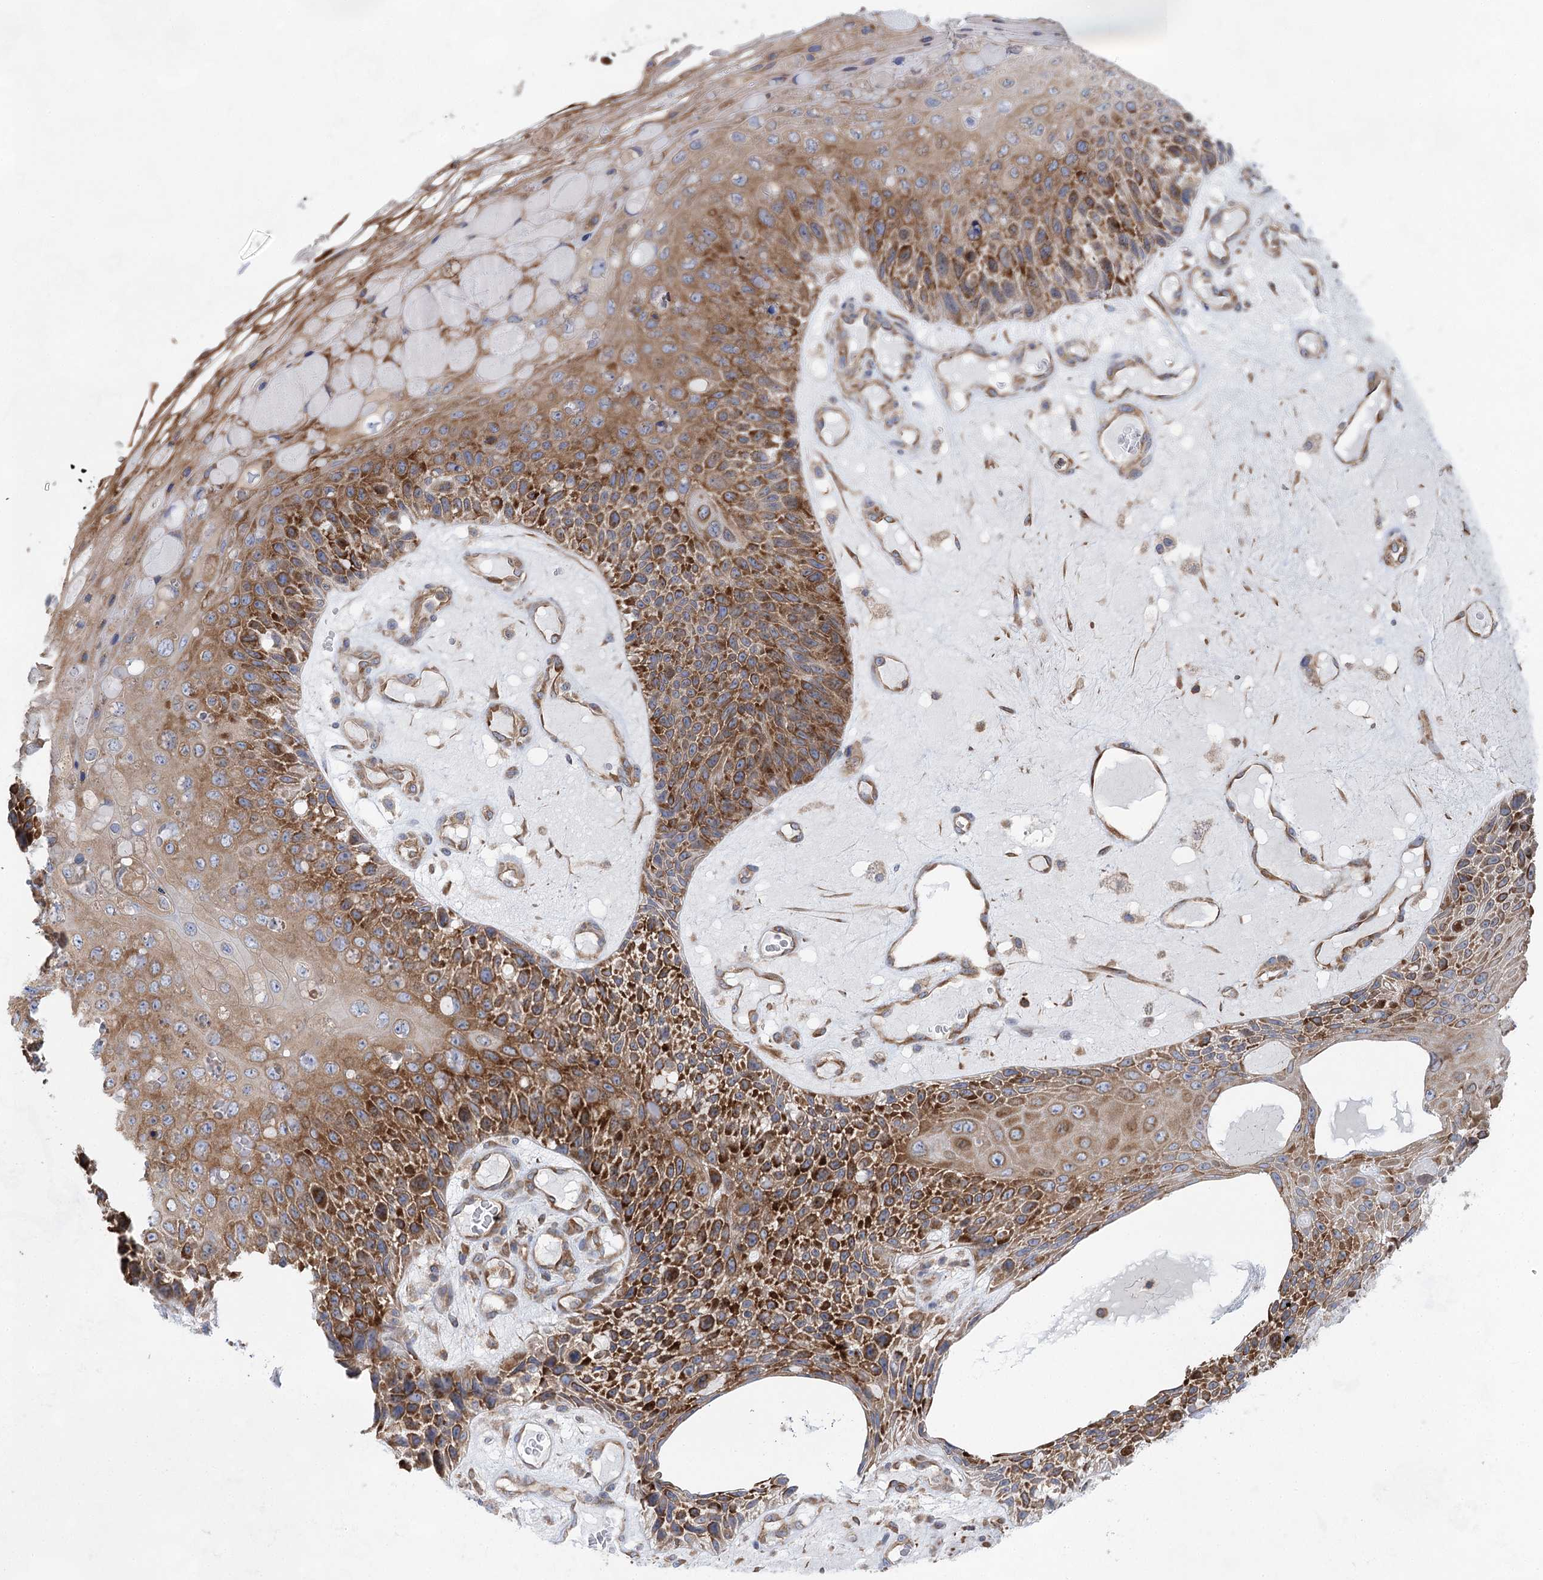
{"staining": {"intensity": "strong", "quantity": ">75%", "location": "cytoplasmic/membranous"}, "tissue": "skin cancer", "cell_type": "Tumor cells", "image_type": "cancer", "snomed": [{"axis": "morphology", "description": "Squamous cell carcinoma, NOS"}, {"axis": "topography", "description": "Skin"}], "caption": "High-power microscopy captured an IHC photomicrograph of skin cancer (squamous cell carcinoma), revealing strong cytoplasmic/membranous expression in about >75% of tumor cells. (Stains: DAB (3,3'-diaminobenzidine) in brown, nuclei in blue, Microscopy: brightfield microscopy at high magnification).", "gene": "EIF3A", "patient": {"sex": "female", "age": 88}}